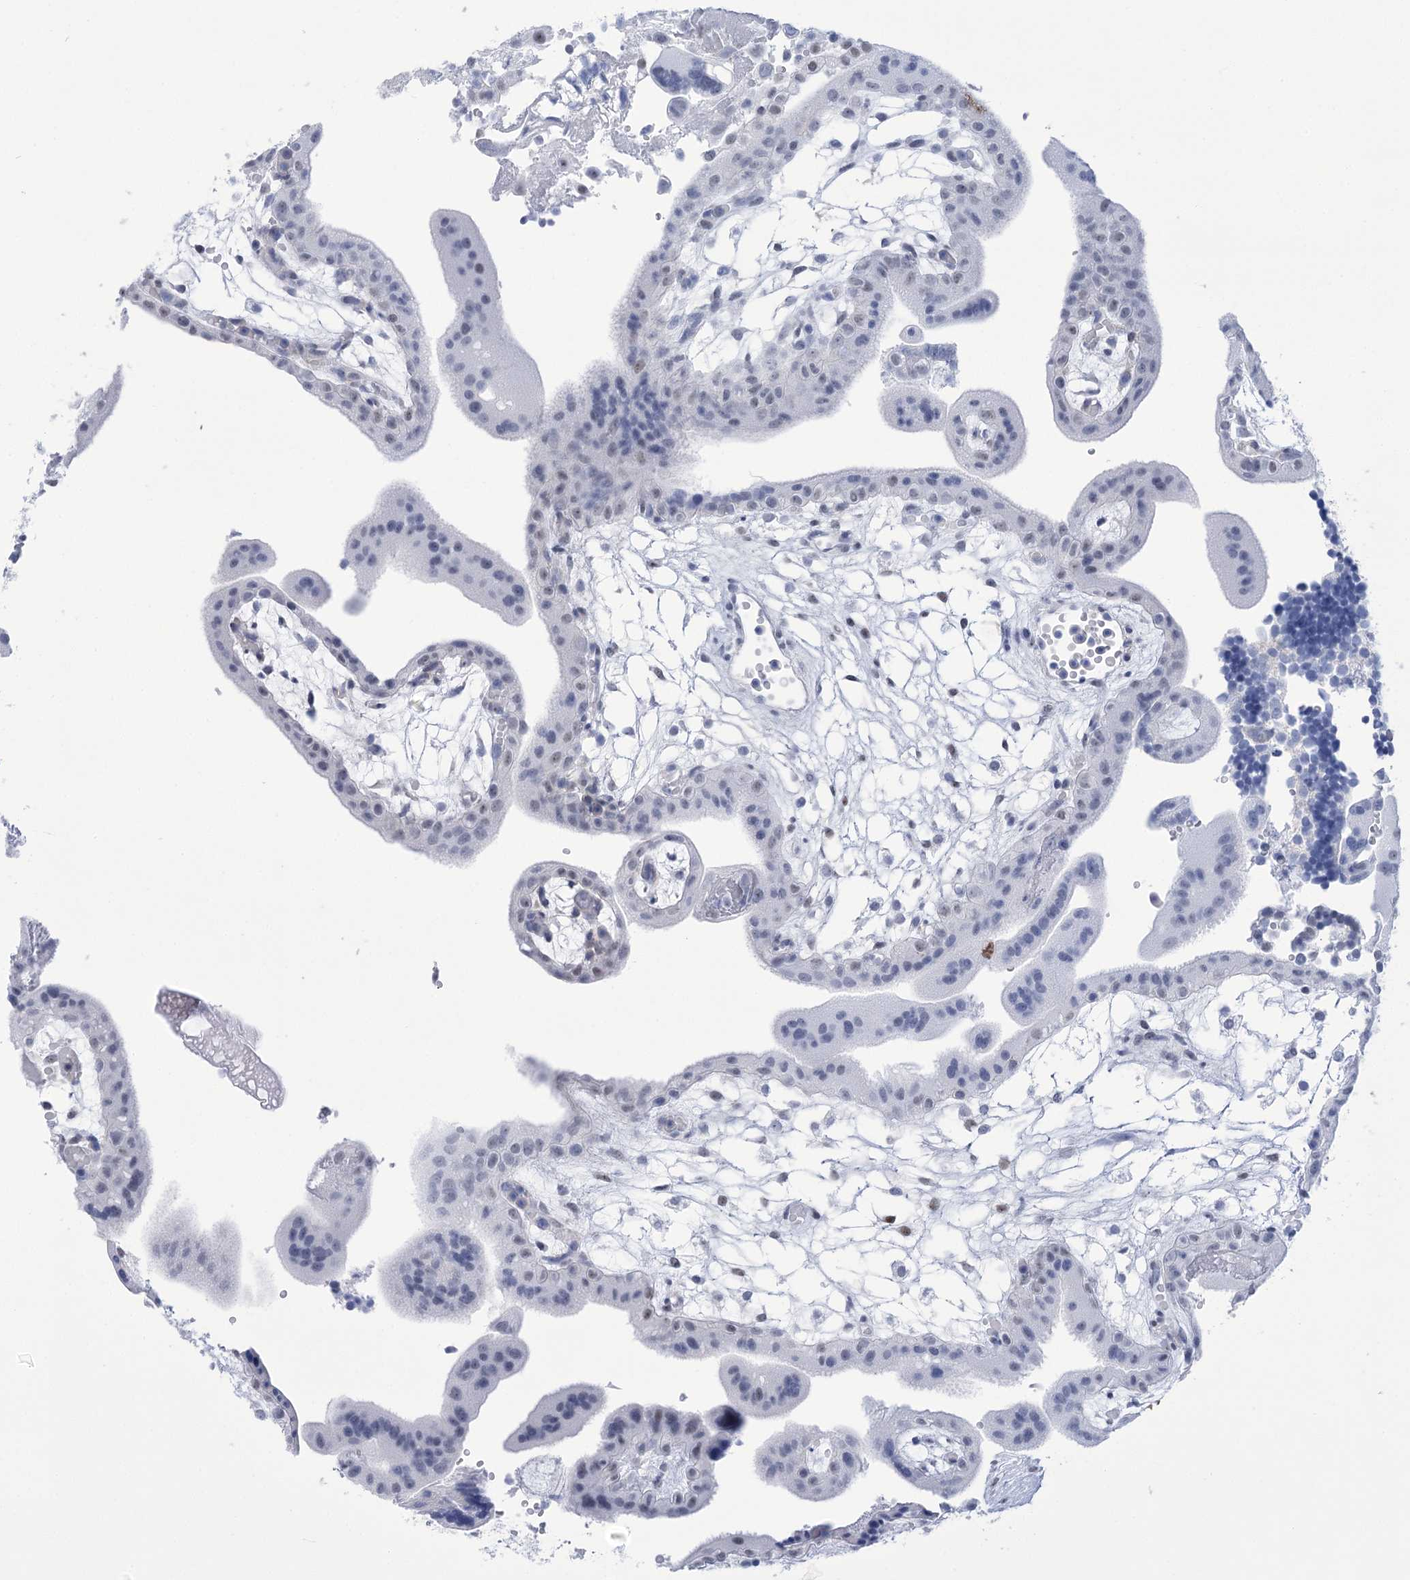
{"staining": {"intensity": "negative", "quantity": "none", "location": "none"}, "tissue": "placenta", "cell_type": "Trophoblastic cells", "image_type": "normal", "snomed": [{"axis": "morphology", "description": "Normal tissue, NOS"}, {"axis": "topography", "description": "Placenta"}], "caption": "A histopathology image of human placenta is negative for staining in trophoblastic cells. (IHC, brightfield microscopy, high magnification).", "gene": "HORMAD1", "patient": {"sex": "female", "age": 18}}